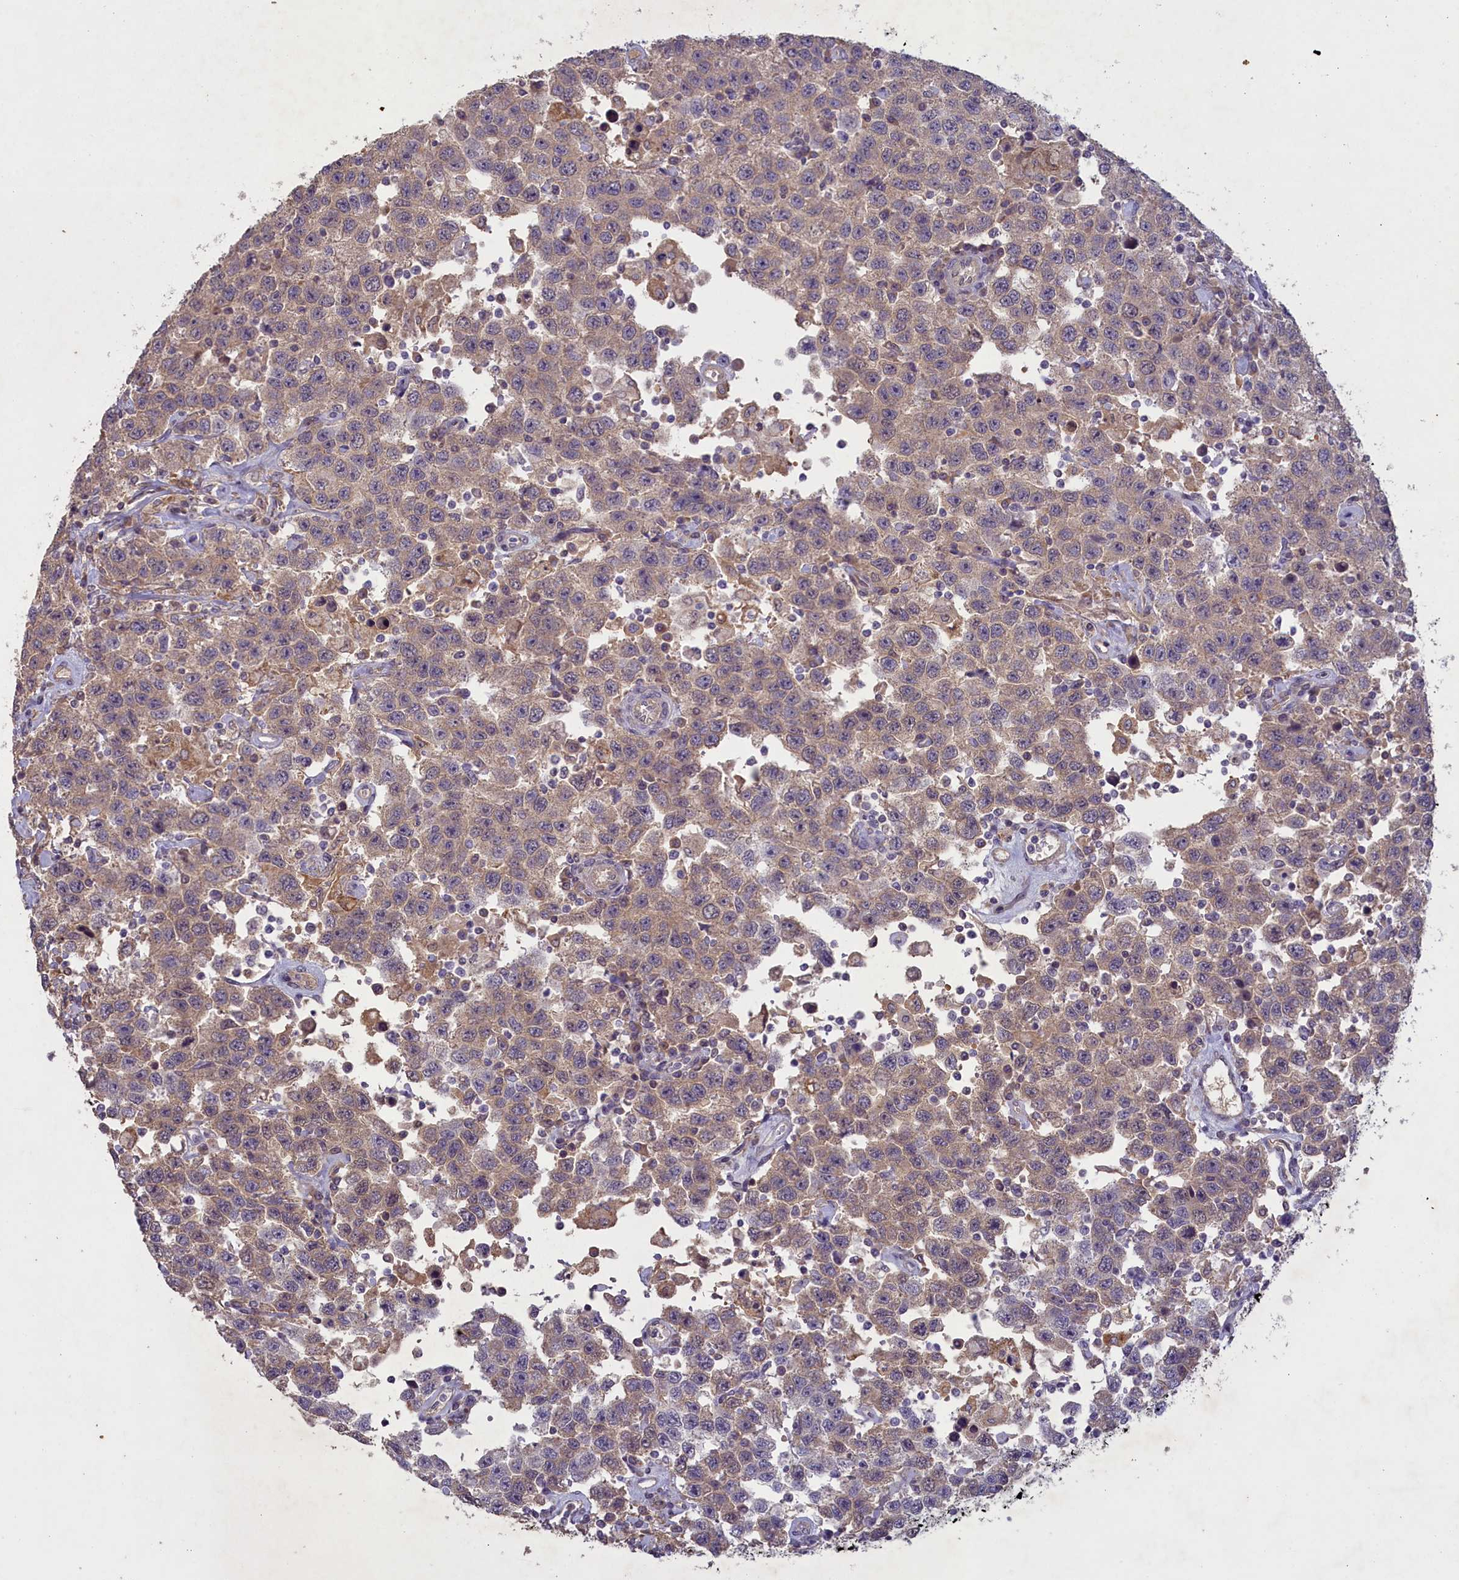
{"staining": {"intensity": "weak", "quantity": "<25%", "location": "cytoplasmic/membranous"}, "tissue": "testis cancer", "cell_type": "Tumor cells", "image_type": "cancer", "snomed": [{"axis": "morphology", "description": "Seminoma, NOS"}, {"axis": "topography", "description": "Testis"}], "caption": "A photomicrograph of seminoma (testis) stained for a protein reveals no brown staining in tumor cells.", "gene": "ATF7IP2", "patient": {"sex": "male", "age": 41}}